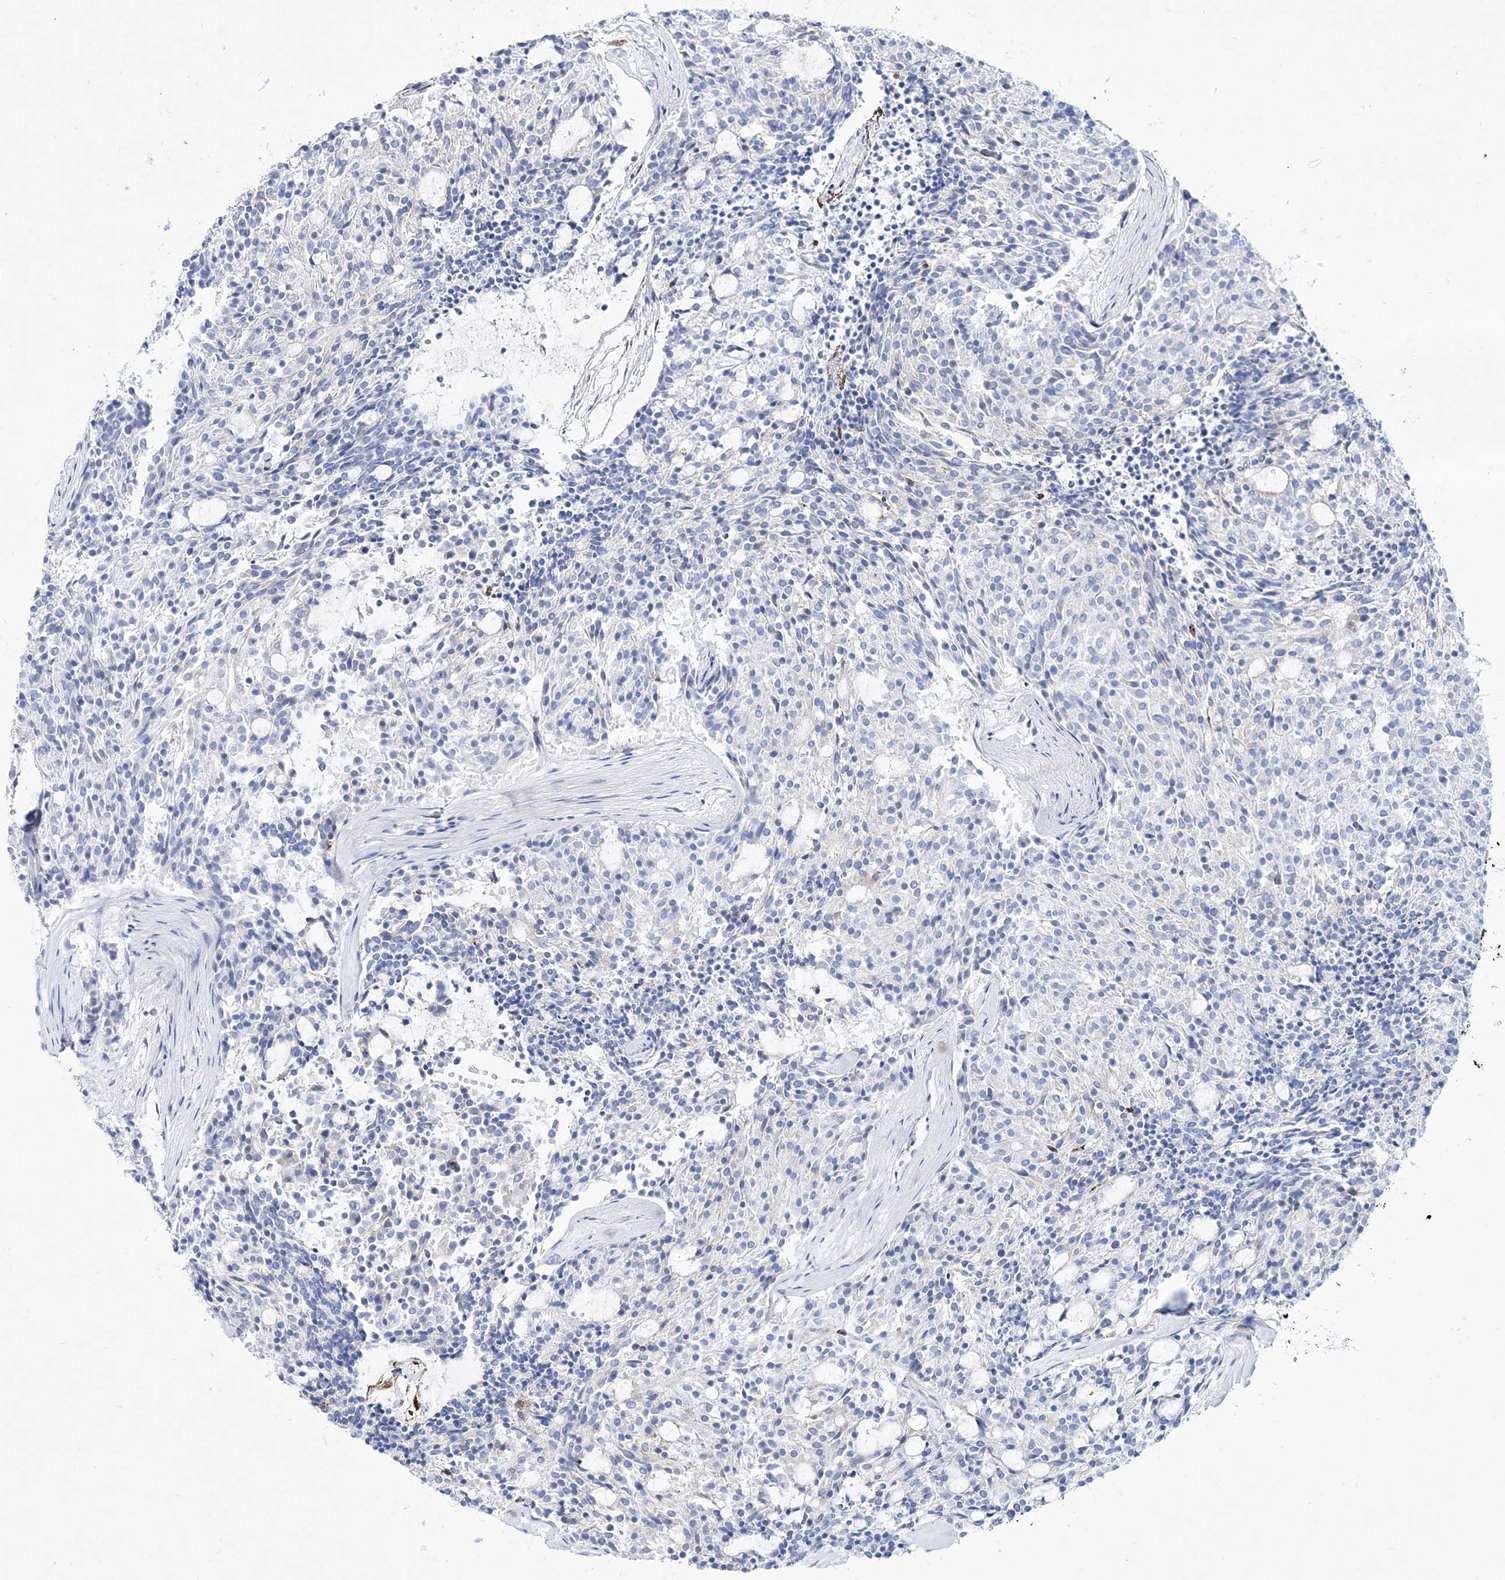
{"staining": {"intensity": "negative", "quantity": "none", "location": "none"}, "tissue": "carcinoid", "cell_type": "Tumor cells", "image_type": "cancer", "snomed": [{"axis": "morphology", "description": "Carcinoid, malignant, NOS"}, {"axis": "topography", "description": "Pancreas"}], "caption": "Protein analysis of carcinoid (malignant) demonstrates no significant staining in tumor cells.", "gene": "SPINK7", "patient": {"sex": "female", "age": 54}}